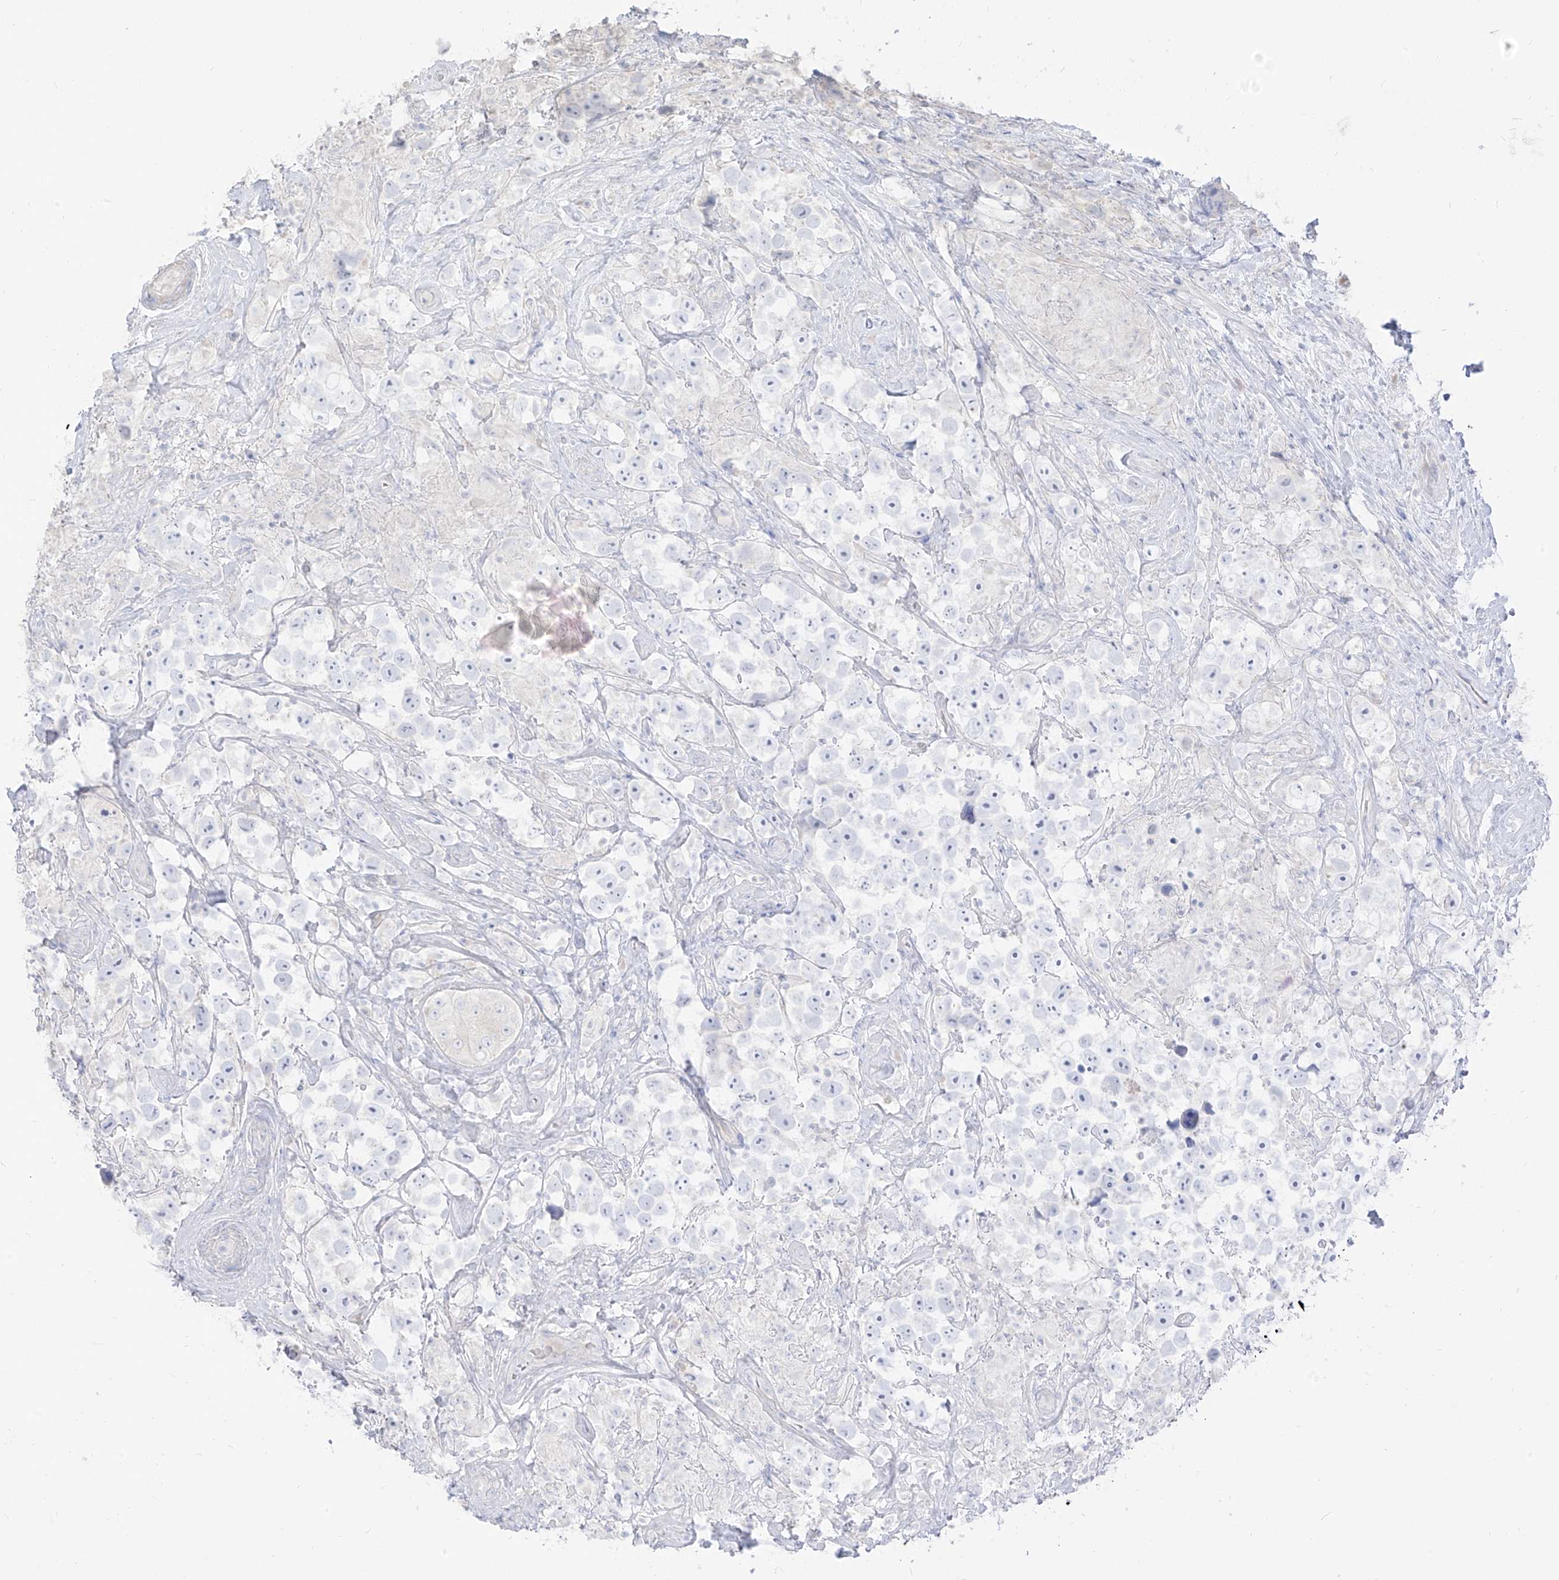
{"staining": {"intensity": "negative", "quantity": "none", "location": "none"}, "tissue": "testis cancer", "cell_type": "Tumor cells", "image_type": "cancer", "snomed": [{"axis": "morphology", "description": "Seminoma, NOS"}, {"axis": "topography", "description": "Testis"}], "caption": "Testis cancer (seminoma) stained for a protein using IHC shows no staining tumor cells.", "gene": "ARHGEF40", "patient": {"sex": "male", "age": 49}}